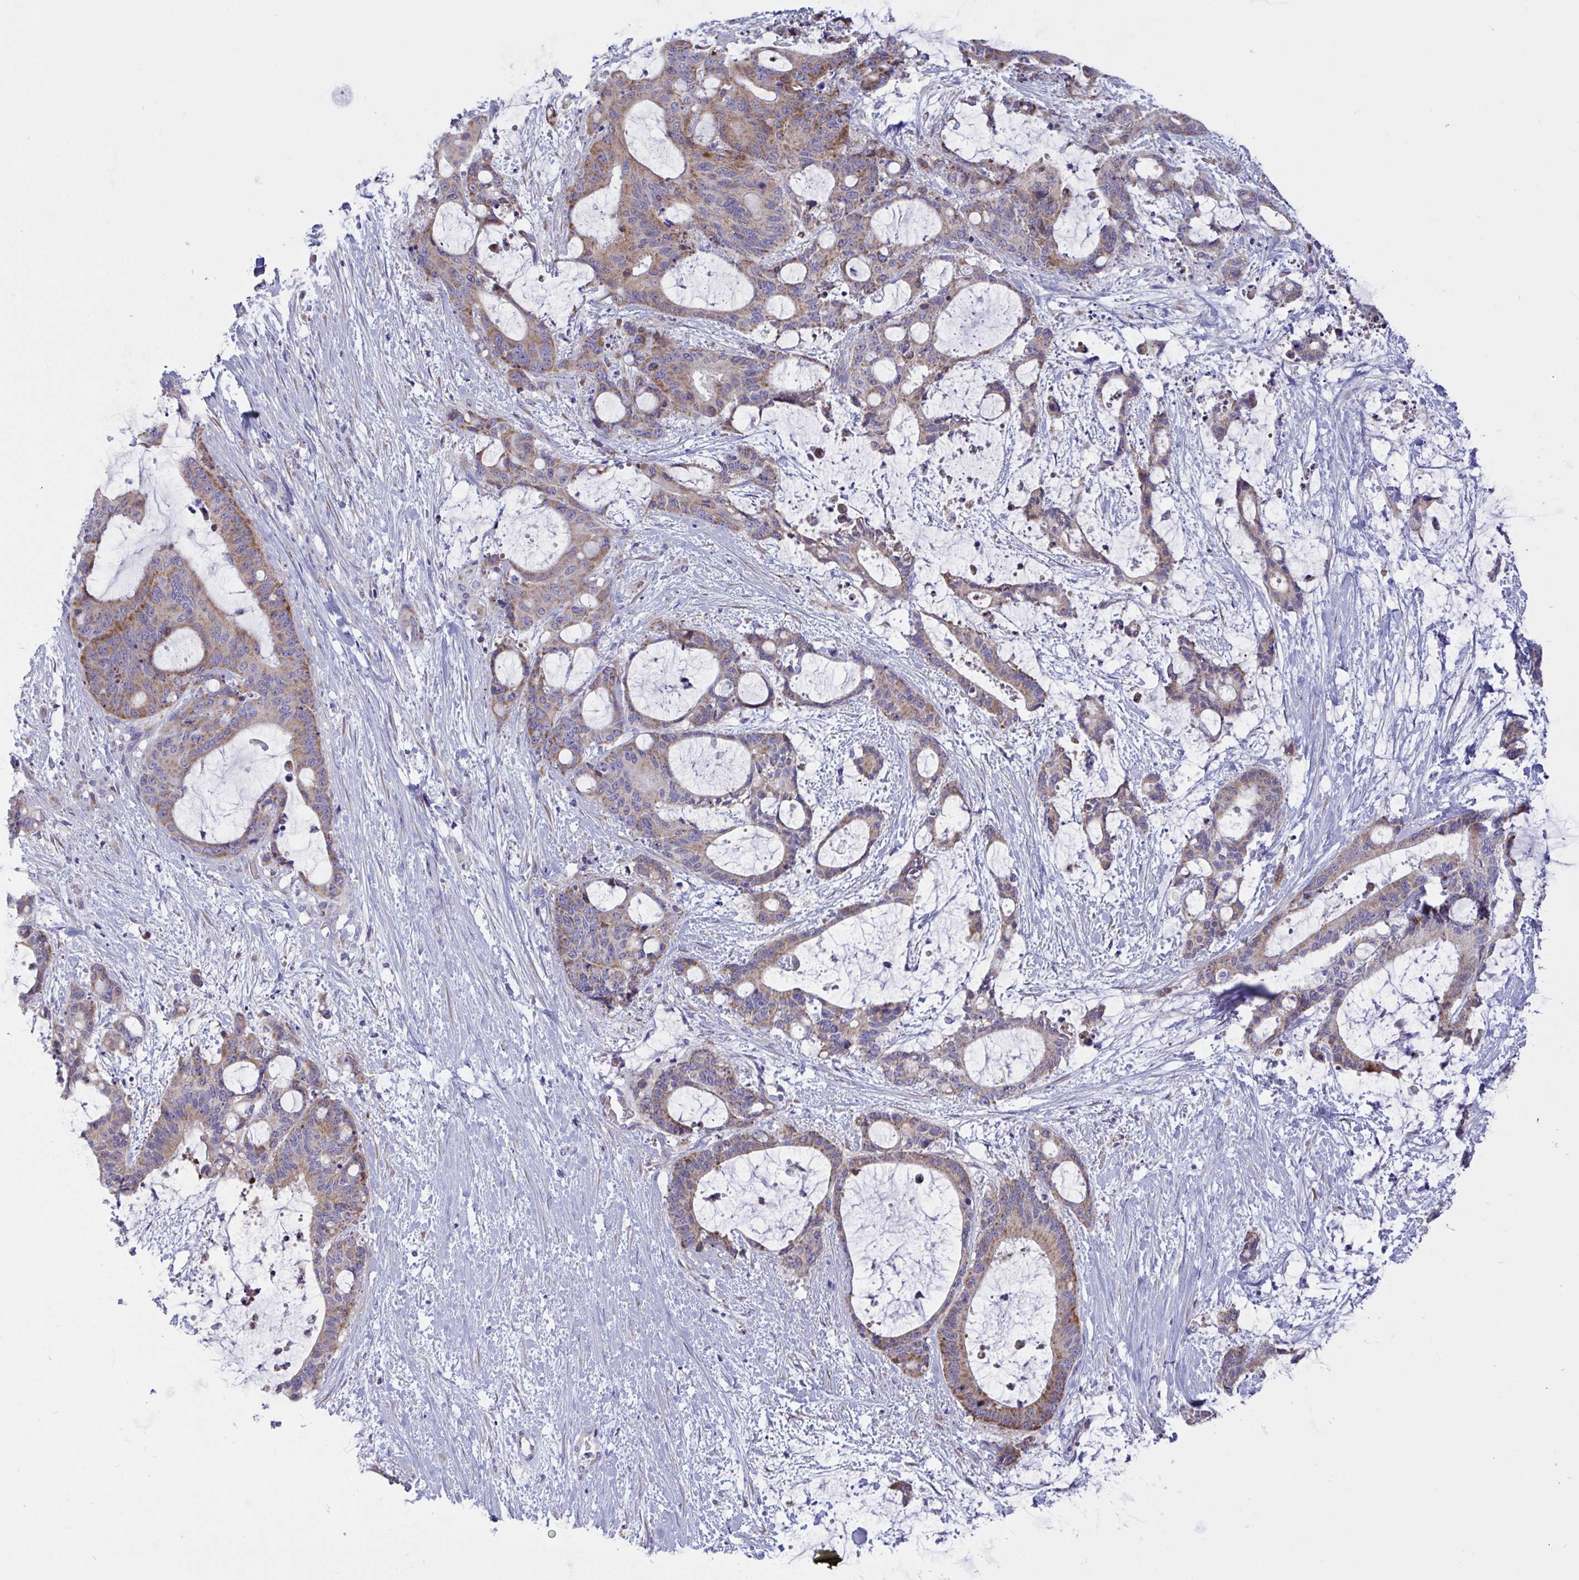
{"staining": {"intensity": "moderate", "quantity": "25%-75%", "location": "cytoplasmic/membranous"}, "tissue": "liver cancer", "cell_type": "Tumor cells", "image_type": "cancer", "snomed": [{"axis": "morphology", "description": "Normal tissue, NOS"}, {"axis": "morphology", "description": "Cholangiocarcinoma"}, {"axis": "topography", "description": "Liver"}, {"axis": "topography", "description": "Peripheral nerve tissue"}], "caption": "Protein staining of liver cholangiocarcinoma tissue demonstrates moderate cytoplasmic/membranous staining in about 25%-75% of tumor cells.", "gene": "NTN1", "patient": {"sex": "female", "age": 73}}